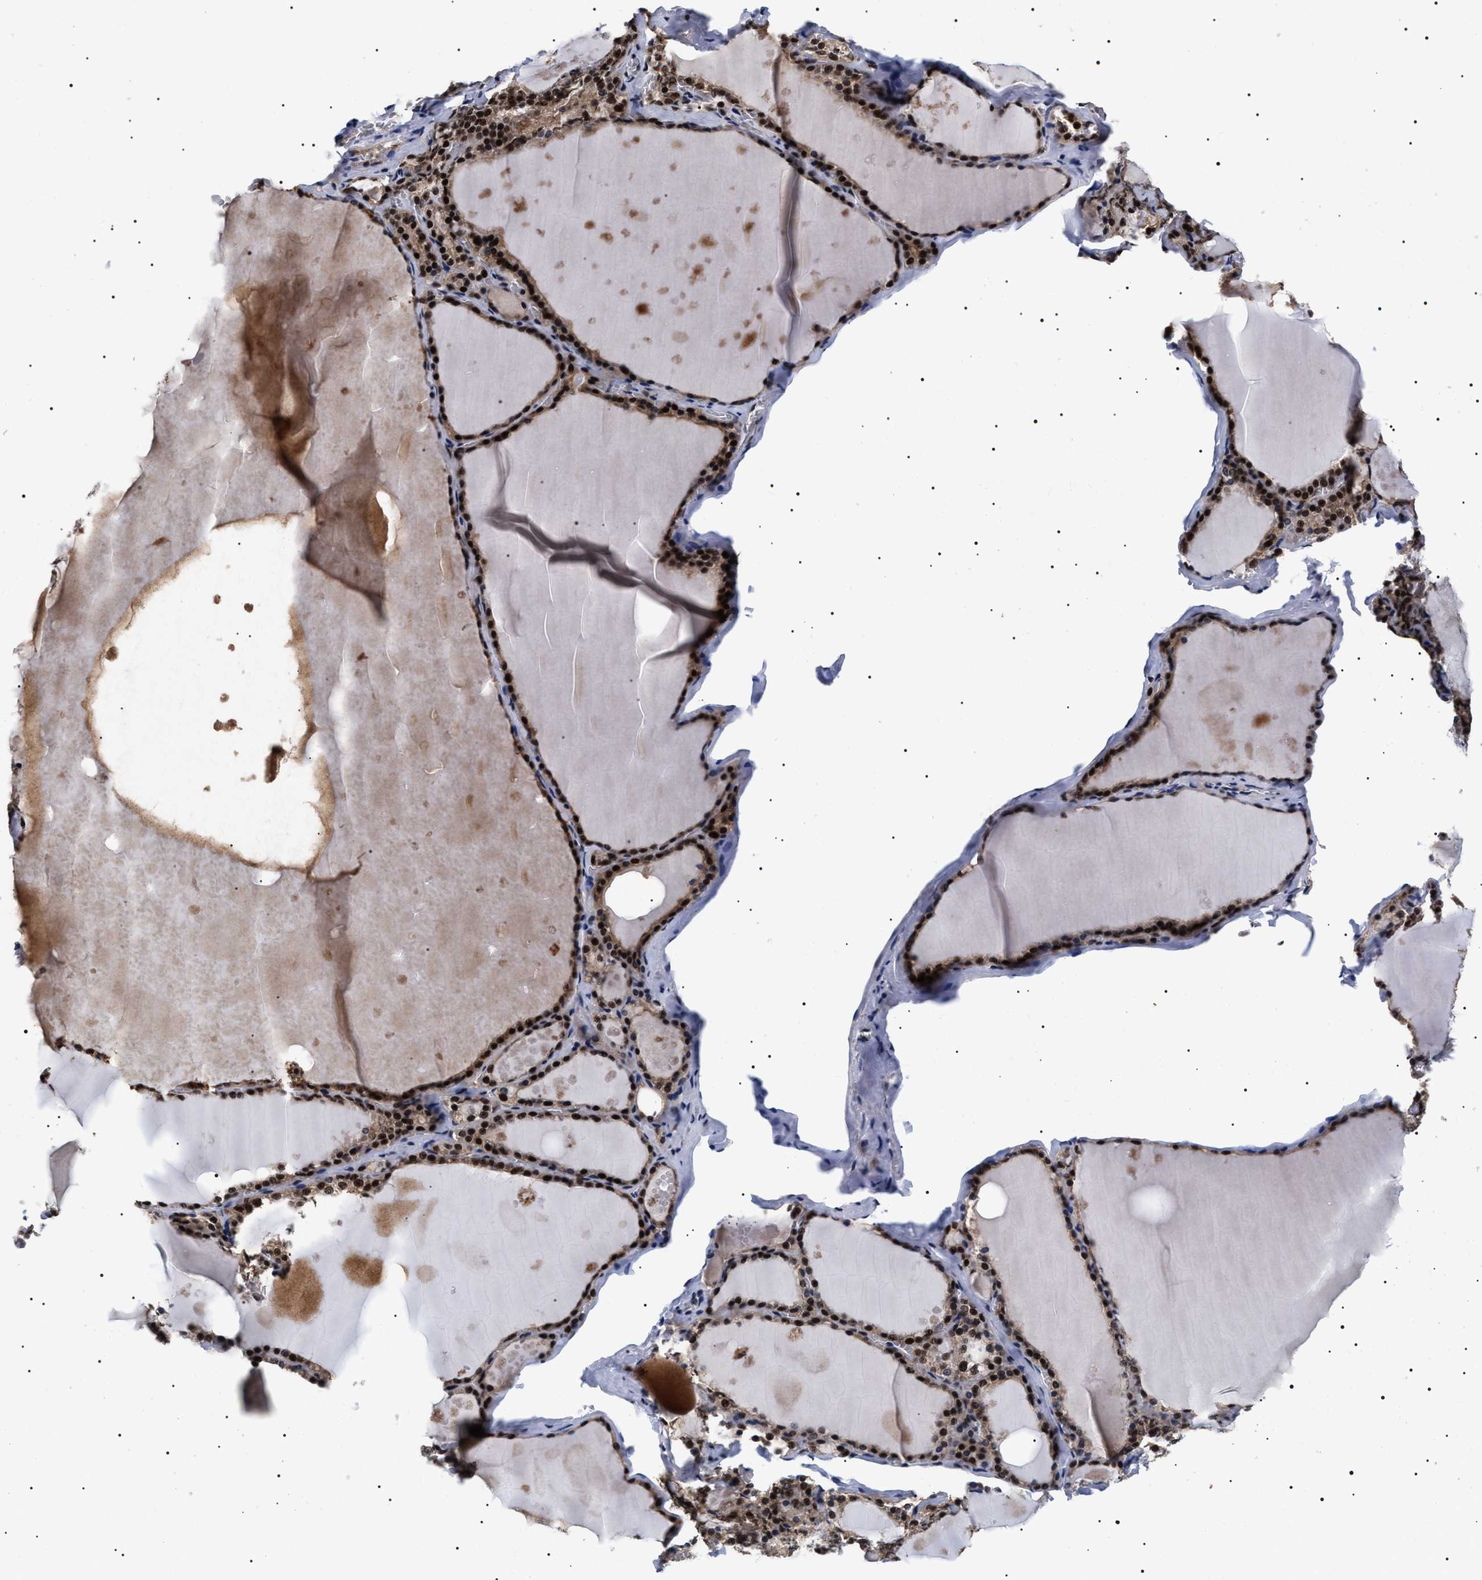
{"staining": {"intensity": "strong", "quantity": ">75%", "location": "cytoplasmic/membranous,nuclear"}, "tissue": "thyroid gland", "cell_type": "Glandular cells", "image_type": "normal", "snomed": [{"axis": "morphology", "description": "Normal tissue, NOS"}, {"axis": "topography", "description": "Thyroid gland"}], "caption": "DAB immunohistochemical staining of benign human thyroid gland demonstrates strong cytoplasmic/membranous,nuclear protein expression in about >75% of glandular cells.", "gene": "CAAP1", "patient": {"sex": "male", "age": 56}}